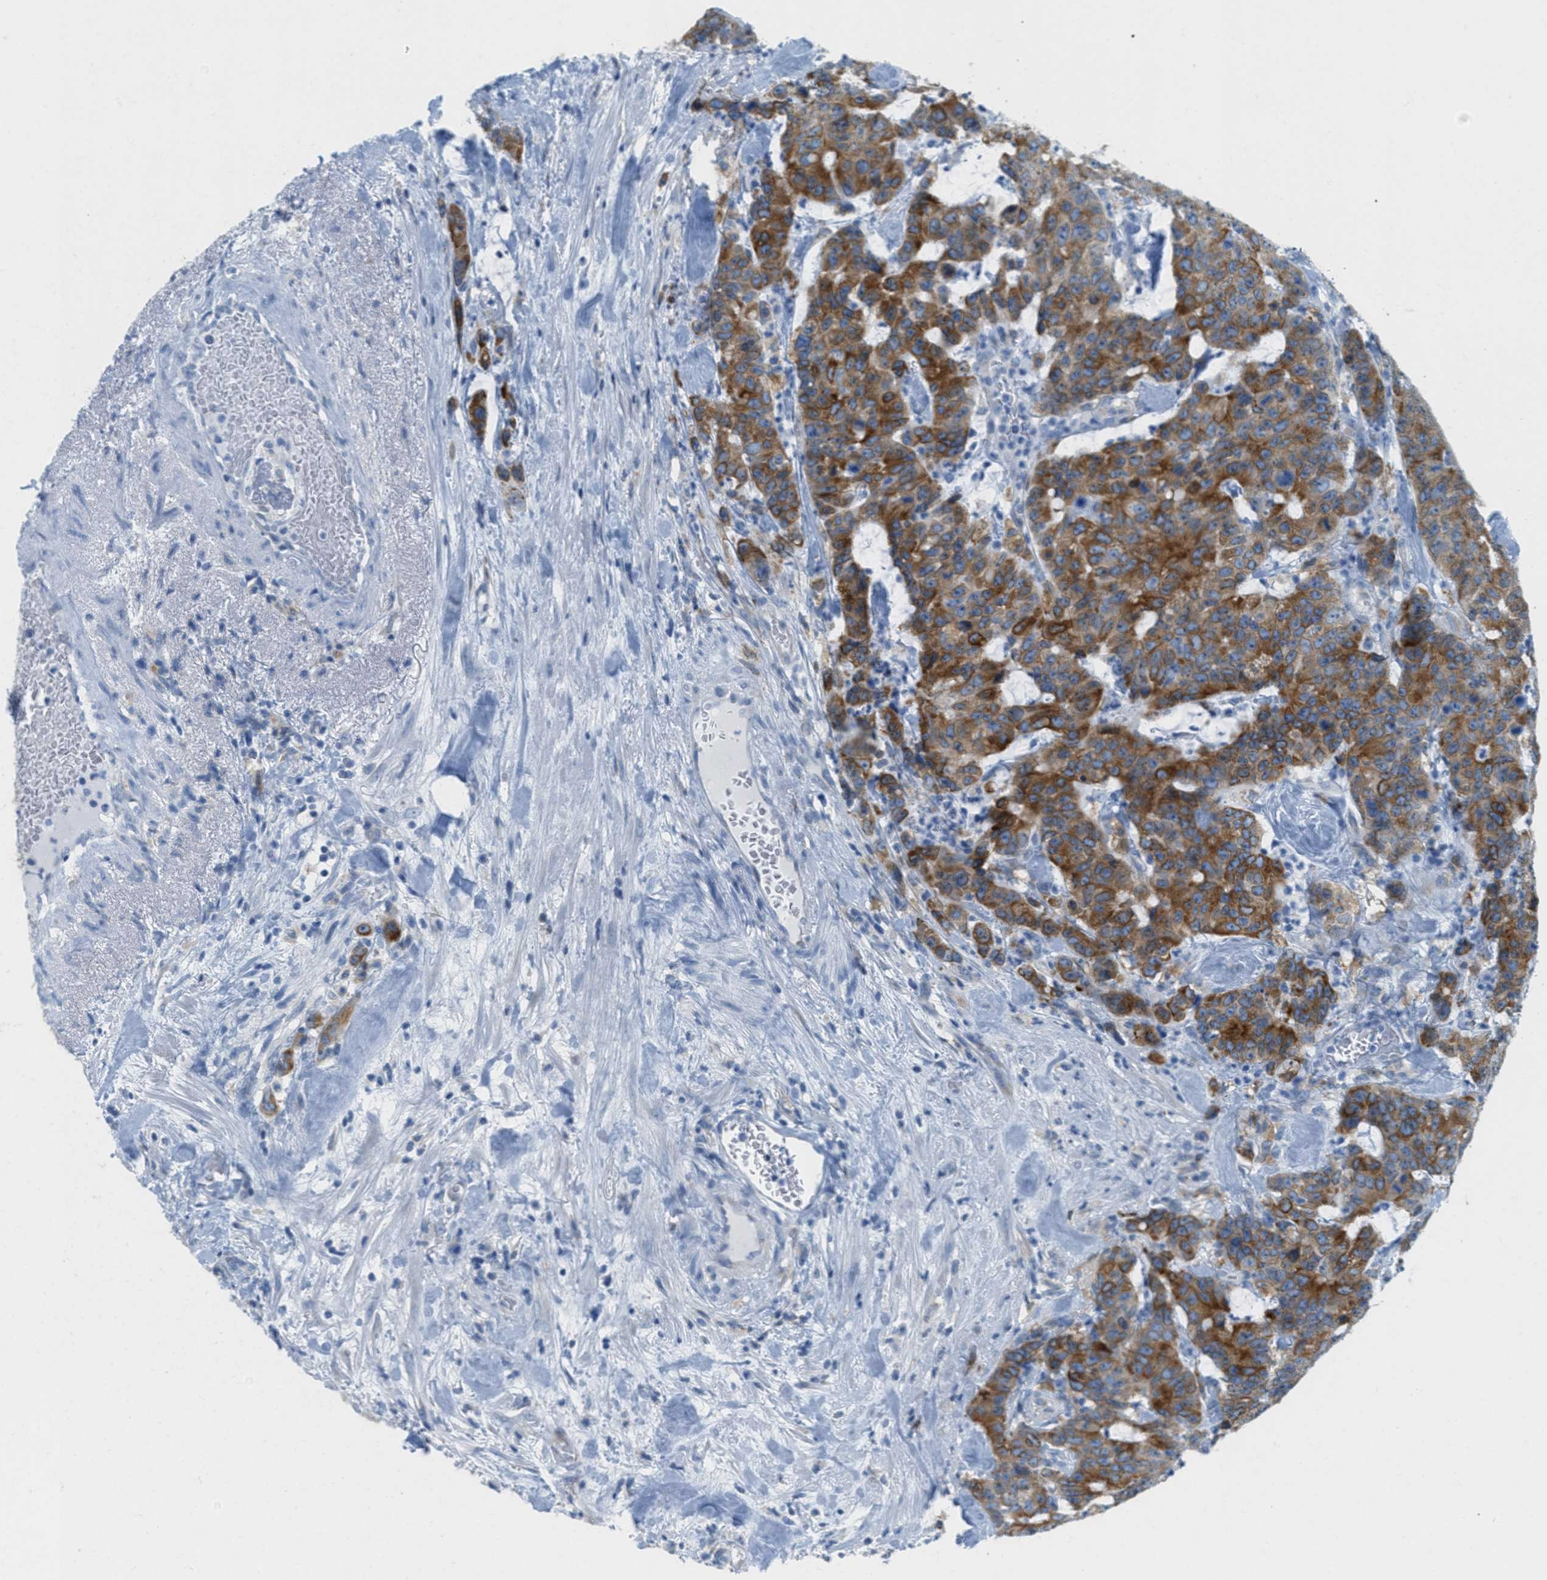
{"staining": {"intensity": "strong", "quantity": "25%-75%", "location": "cytoplasmic/membranous"}, "tissue": "colorectal cancer", "cell_type": "Tumor cells", "image_type": "cancer", "snomed": [{"axis": "morphology", "description": "Adenocarcinoma, NOS"}, {"axis": "topography", "description": "Colon"}], "caption": "This is an image of immunohistochemistry staining of adenocarcinoma (colorectal), which shows strong positivity in the cytoplasmic/membranous of tumor cells.", "gene": "TEX264", "patient": {"sex": "female", "age": 86}}